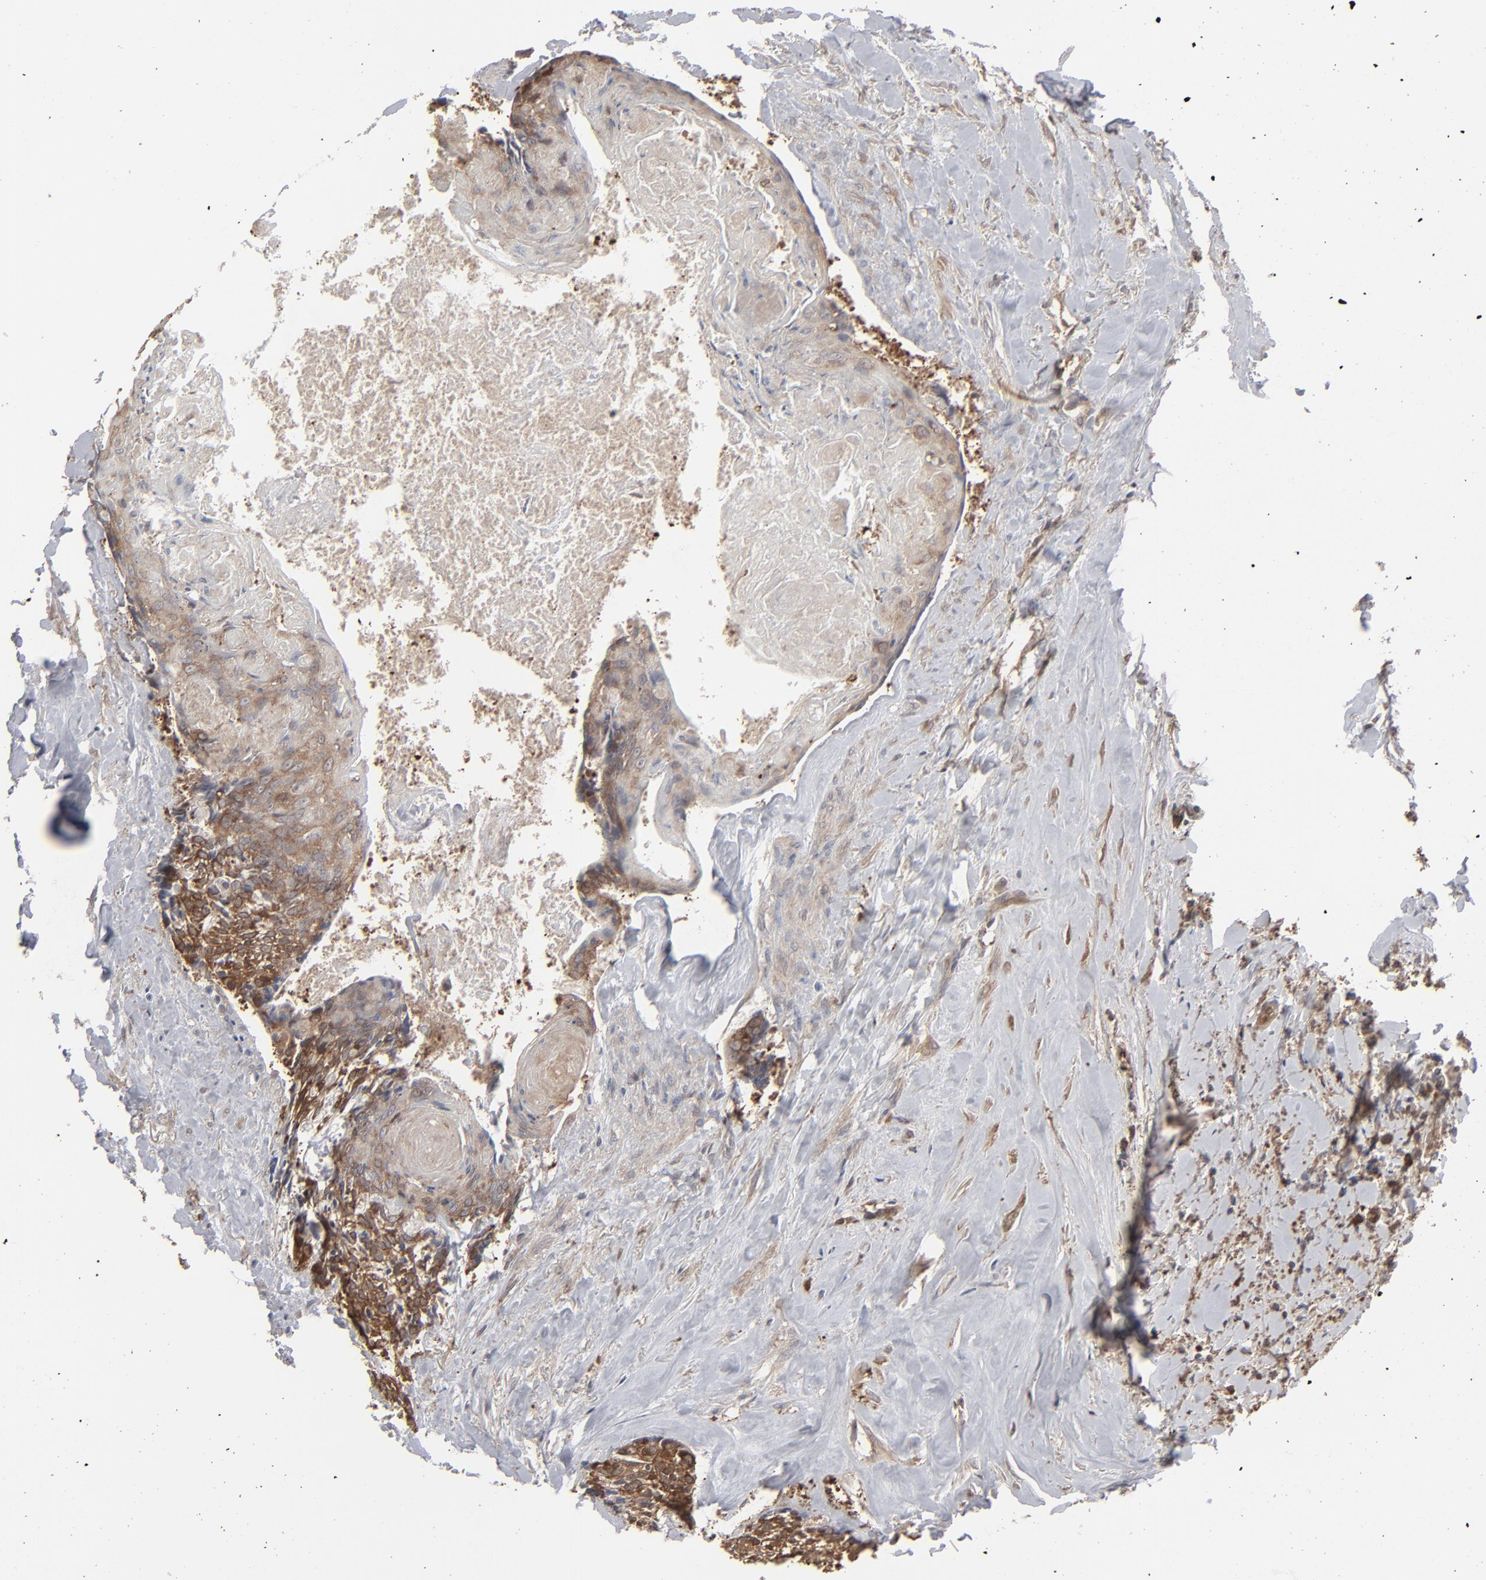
{"staining": {"intensity": "moderate", "quantity": ">75%", "location": "cytoplasmic/membranous"}, "tissue": "head and neck cancer", "cell_type": "Tumor cells", "image_type": "cancer", "snomed": [{"axis": "morphology", "description": "Squamous cell carcinoma, NOS"}, {"axis": "topography", "description": "Salivary gland"}, {"axis": "topography", "description": "Head-Neck"}], "caption": "Immunohistochemical staining of head and neck cancer reveals moderate cytoplasmic/membranous protein positivity in about >75% of tumor cells. (DAB IHC, brown staining for protein, blue staining for nuclei).", "gene": "NME1-NME2", "patient": {"sex": "male", "age": 70}}